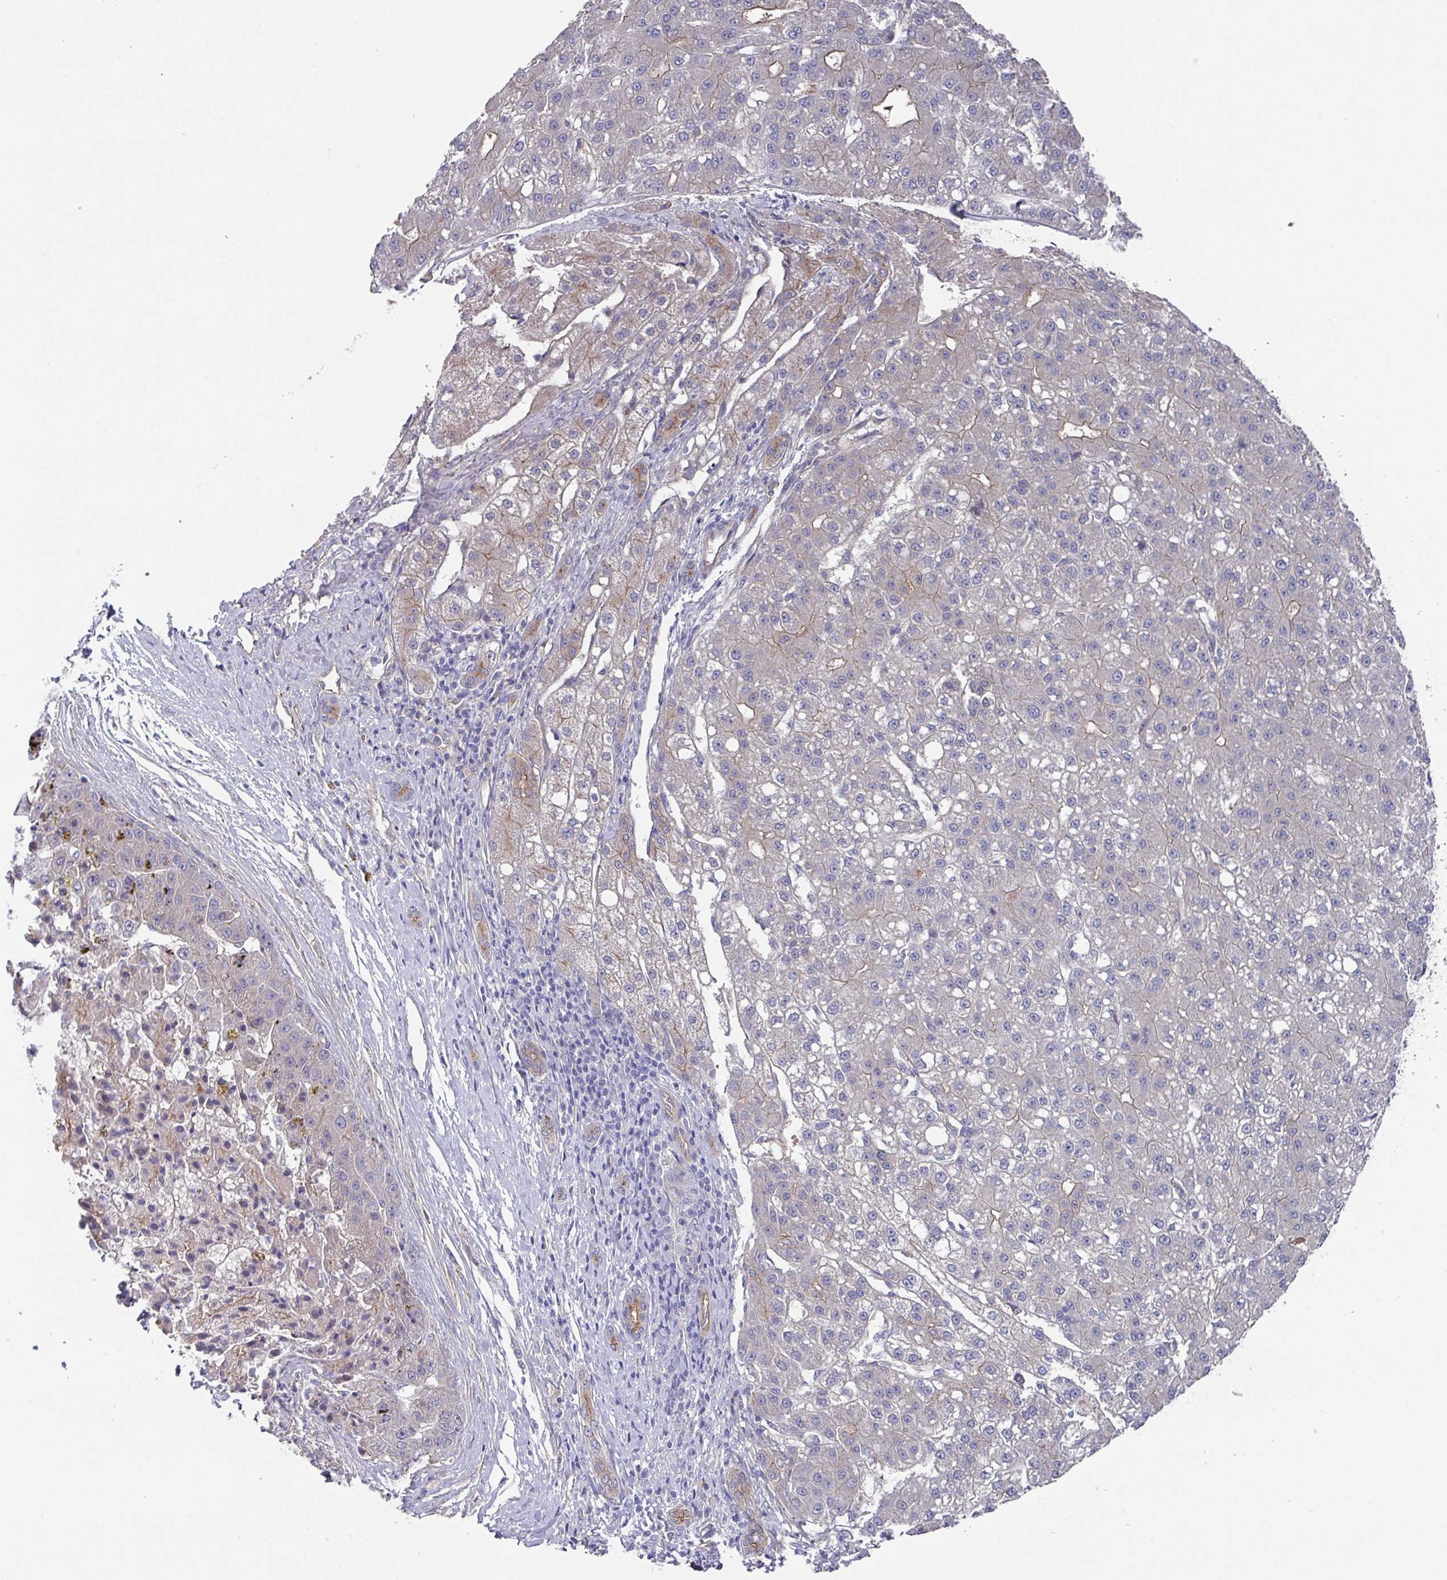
{"staining": {"intensity": "weak", "quantity": "<25%", "location": "cytoplasmic/membranous"}, "tissue": "liver cancer", "cell_type": "Tumor cells", "image_type": "cancer", "snomed": [{"axis": "morphology", "description": "Carcinoma, Hepatocellular, NOS"}, {"axis": "topography", "description": "Liver"}], "caption": "This is a histopathology image of immunohistochemistry staining of liver cancer (hepatocellular carcinoma), which shows no staining in tumor cells.", "gene": "PRR5", "patient": {"sex": "male", "age": 67}}